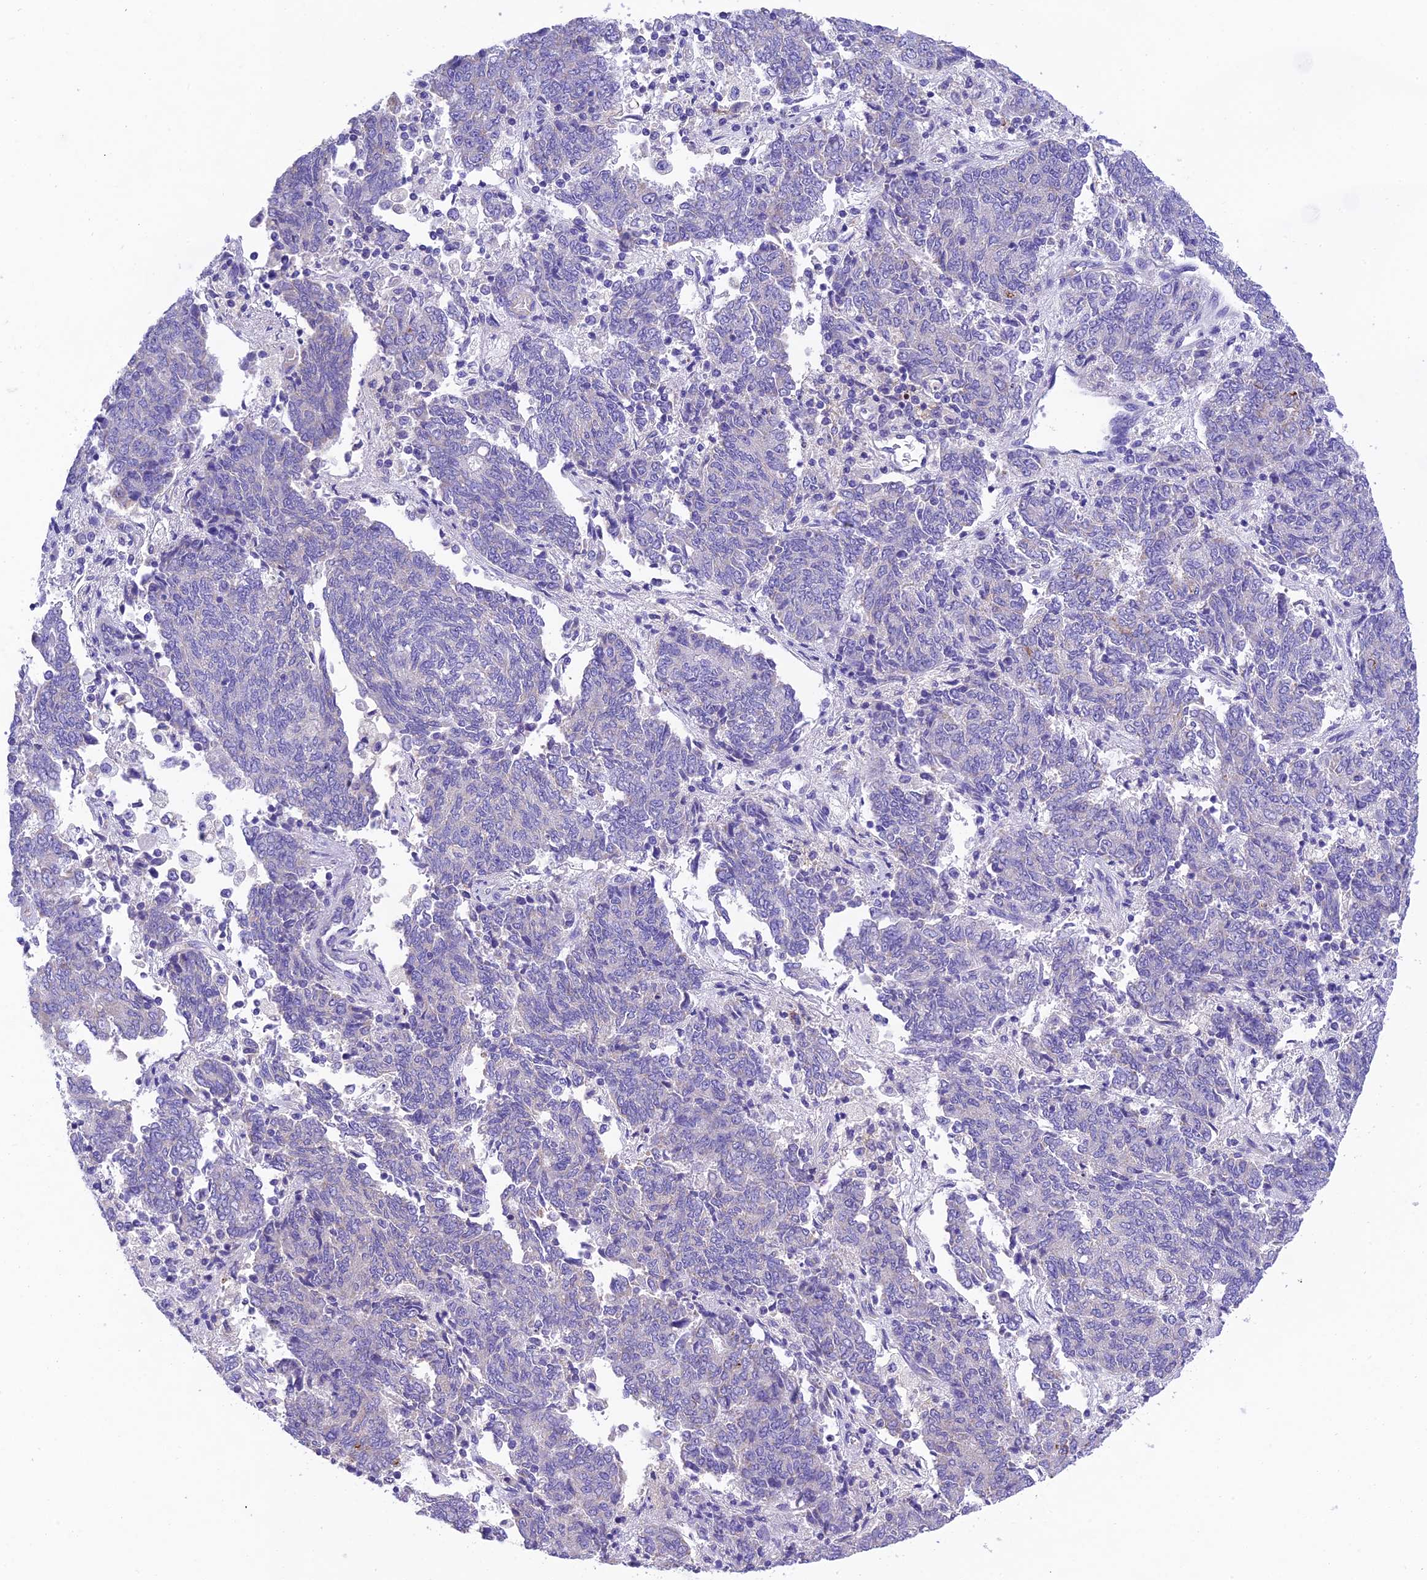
{"staining": {"intensity": "negative", "quantity": "none", "location": "none"}, "tissue": "endometrial cancer", "cell_type": "Tumor cells", "image_type": "cancer", "snomed": [{"axis": "morphology", "description": "Adenocarcinoma, NOS"}, {"axis": "topography", "description": "Endometrium"}], "caption": "Tumor cells show no significant protein positivity in adenocarcinoma (endometrial).", "gene": "MS4A5", "patient": {"sex": "female", "age": 80}}